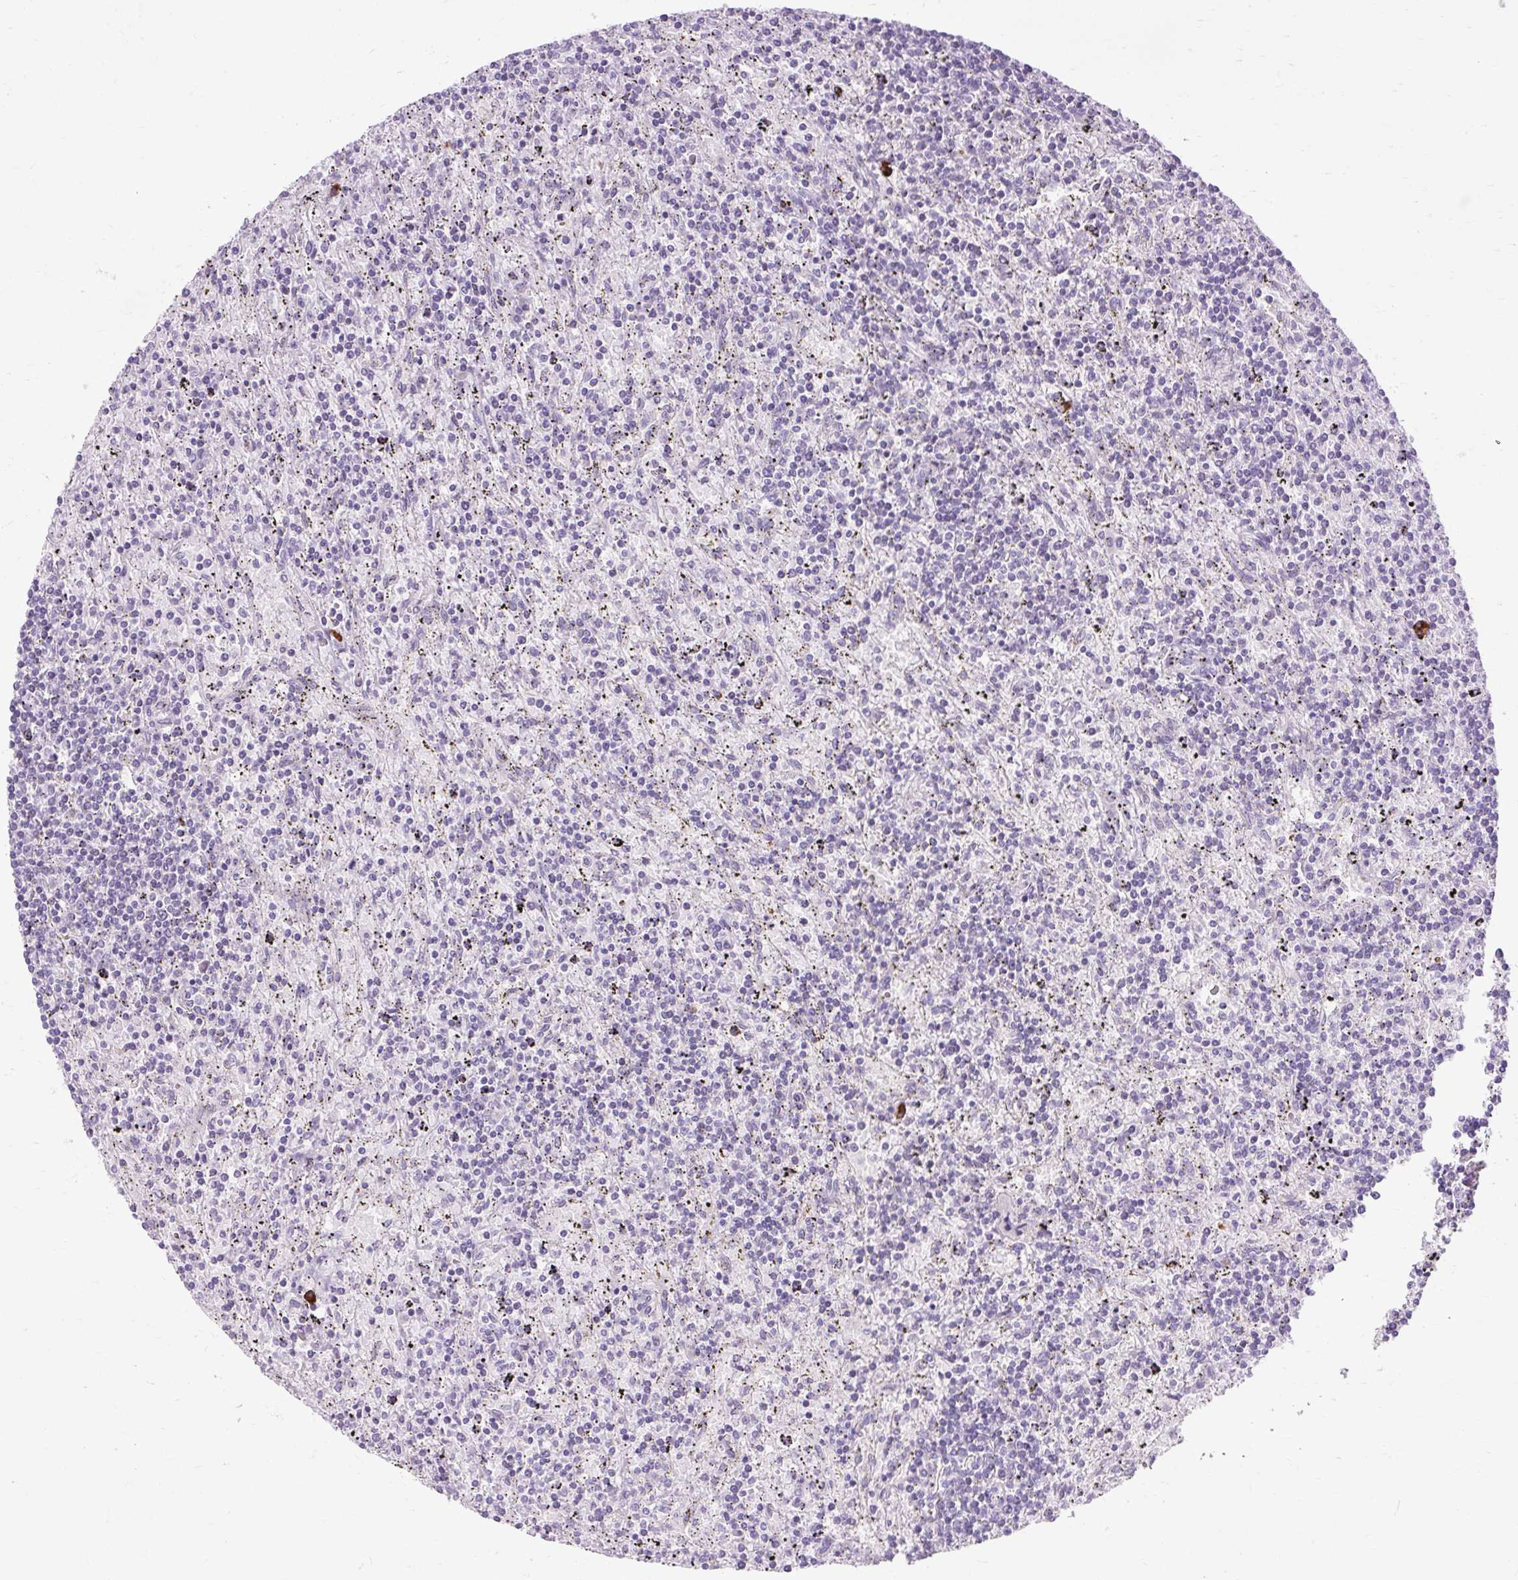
{"staining": {"intensity": "negative", "quantity": "none", "location": "none"}, "tissue": "lymphoma", "cell_type": "Tumor cells", "image_type": "cancer", "snomed": [{"axis": "morphology", "description": "Malignant lymphoma, non-Hodgkin's type, Low grade"}, {"axis": "topography", "description": "Spleen"}], "caption": "Image shows no significant protein expression in tumor cells of low-grade malignant lymphoma, non-Hodgkin's type. Brightfield microscopy of IHC stained with DAB (brown) and hematoxylin (blue), captured at high magnification.", "gene": "ARRDC2", "patient": {"sex": "male", "age": 76}}